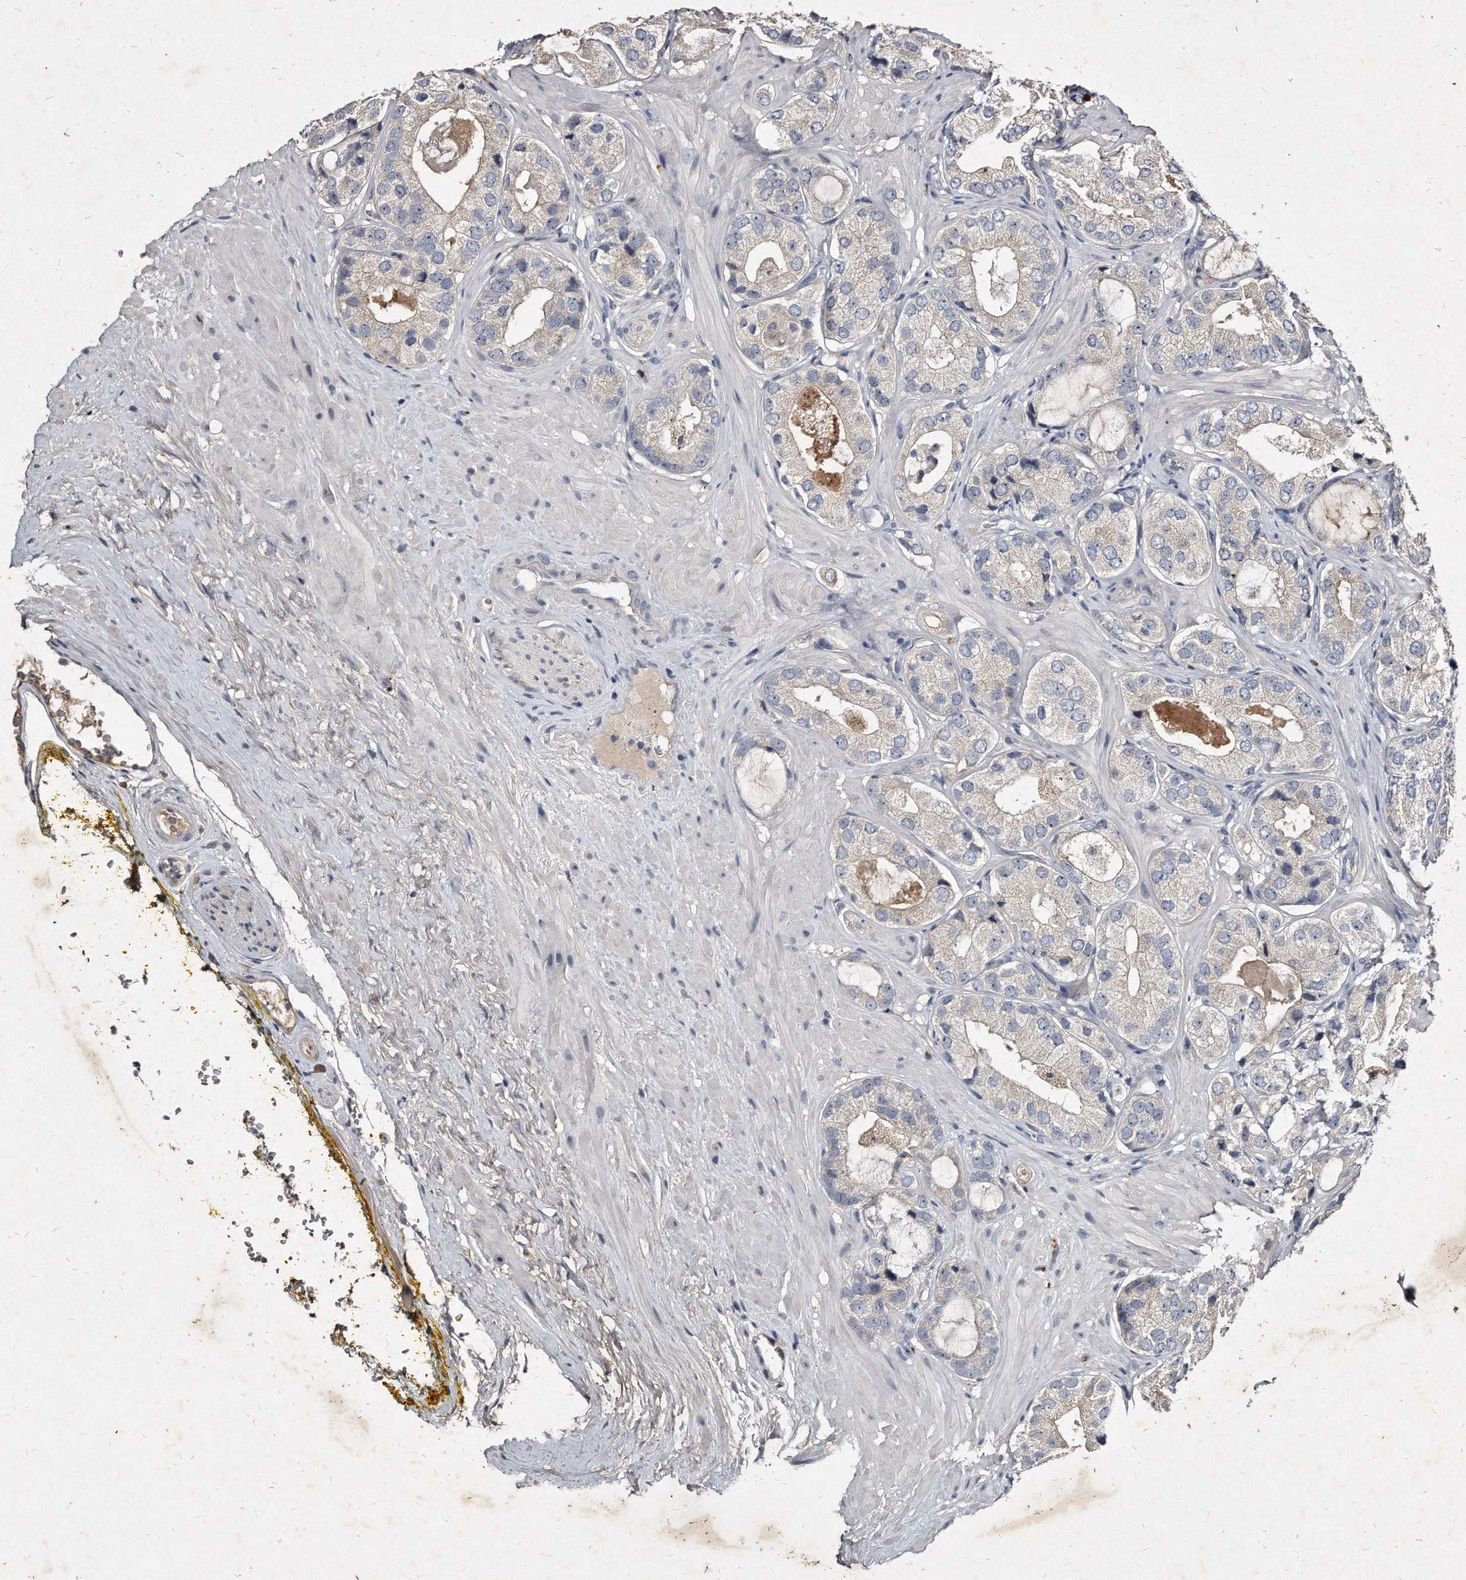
{"staining": {"intensity": "negative", "quantity": "none", "location": "none"}, "tissue": "prostate cancer", "cell_type": "Tumor cells", "image_type": "cancer", "snomed": [{"axis": "morphology", "description": "Adenocarcinoma, High grade"}, {"axis": "topography", "description": "Prostate"}], "caption": "Human prostate cancer stained for a protein using immunohistochemistry displays no staining in tumor cells.", "gene": "KLHDC3", "patient": {"sex": "male", "age": 59}}